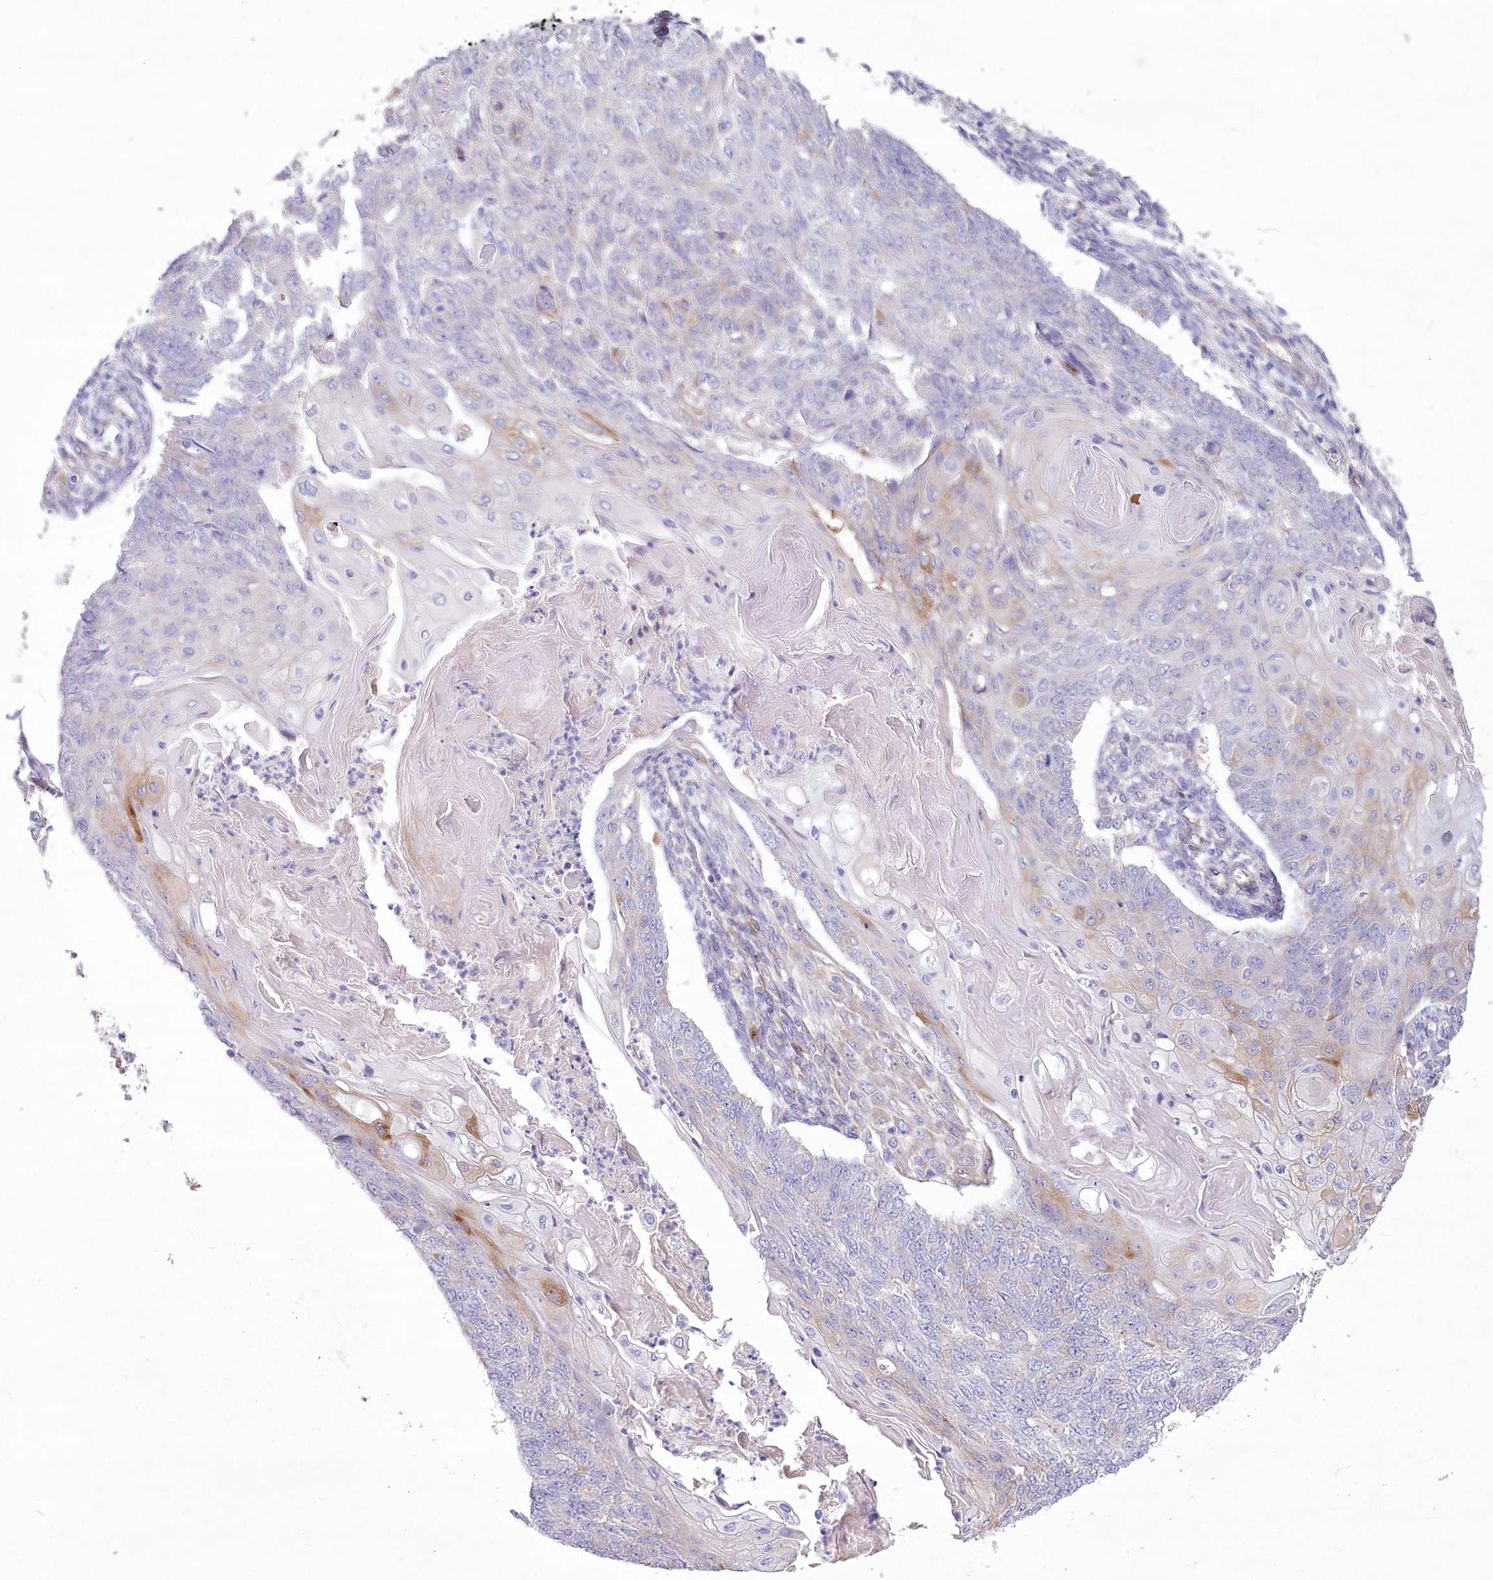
{"staining": {"intensity": "negative", "quantity": "none", "location": "none"}, "tissue": "endometrial cancer", "cell_type": "Tumor cells", "image_type": "cancer", "snomed": [{"axis": "morphology", "description": "Adenocarcinoma, NOS"}, {"axis": "topography", "description": "Endometrium"}], "caption": "High magnification brightfield microscopy of endometrial cancer (adenocarcinoma) stained with DAB (3,3'-diaminobenzidine) (brown) and counterstained with hematoxylin (blue): tumor cells show no significant staining. (DAB (3,3'-diaminobenzidine) immunohistochemistry (IHC) with hematoxylin counter stain).", "gene": "ANGPTL3", "patient": {"sex": "female", "age": 32}}